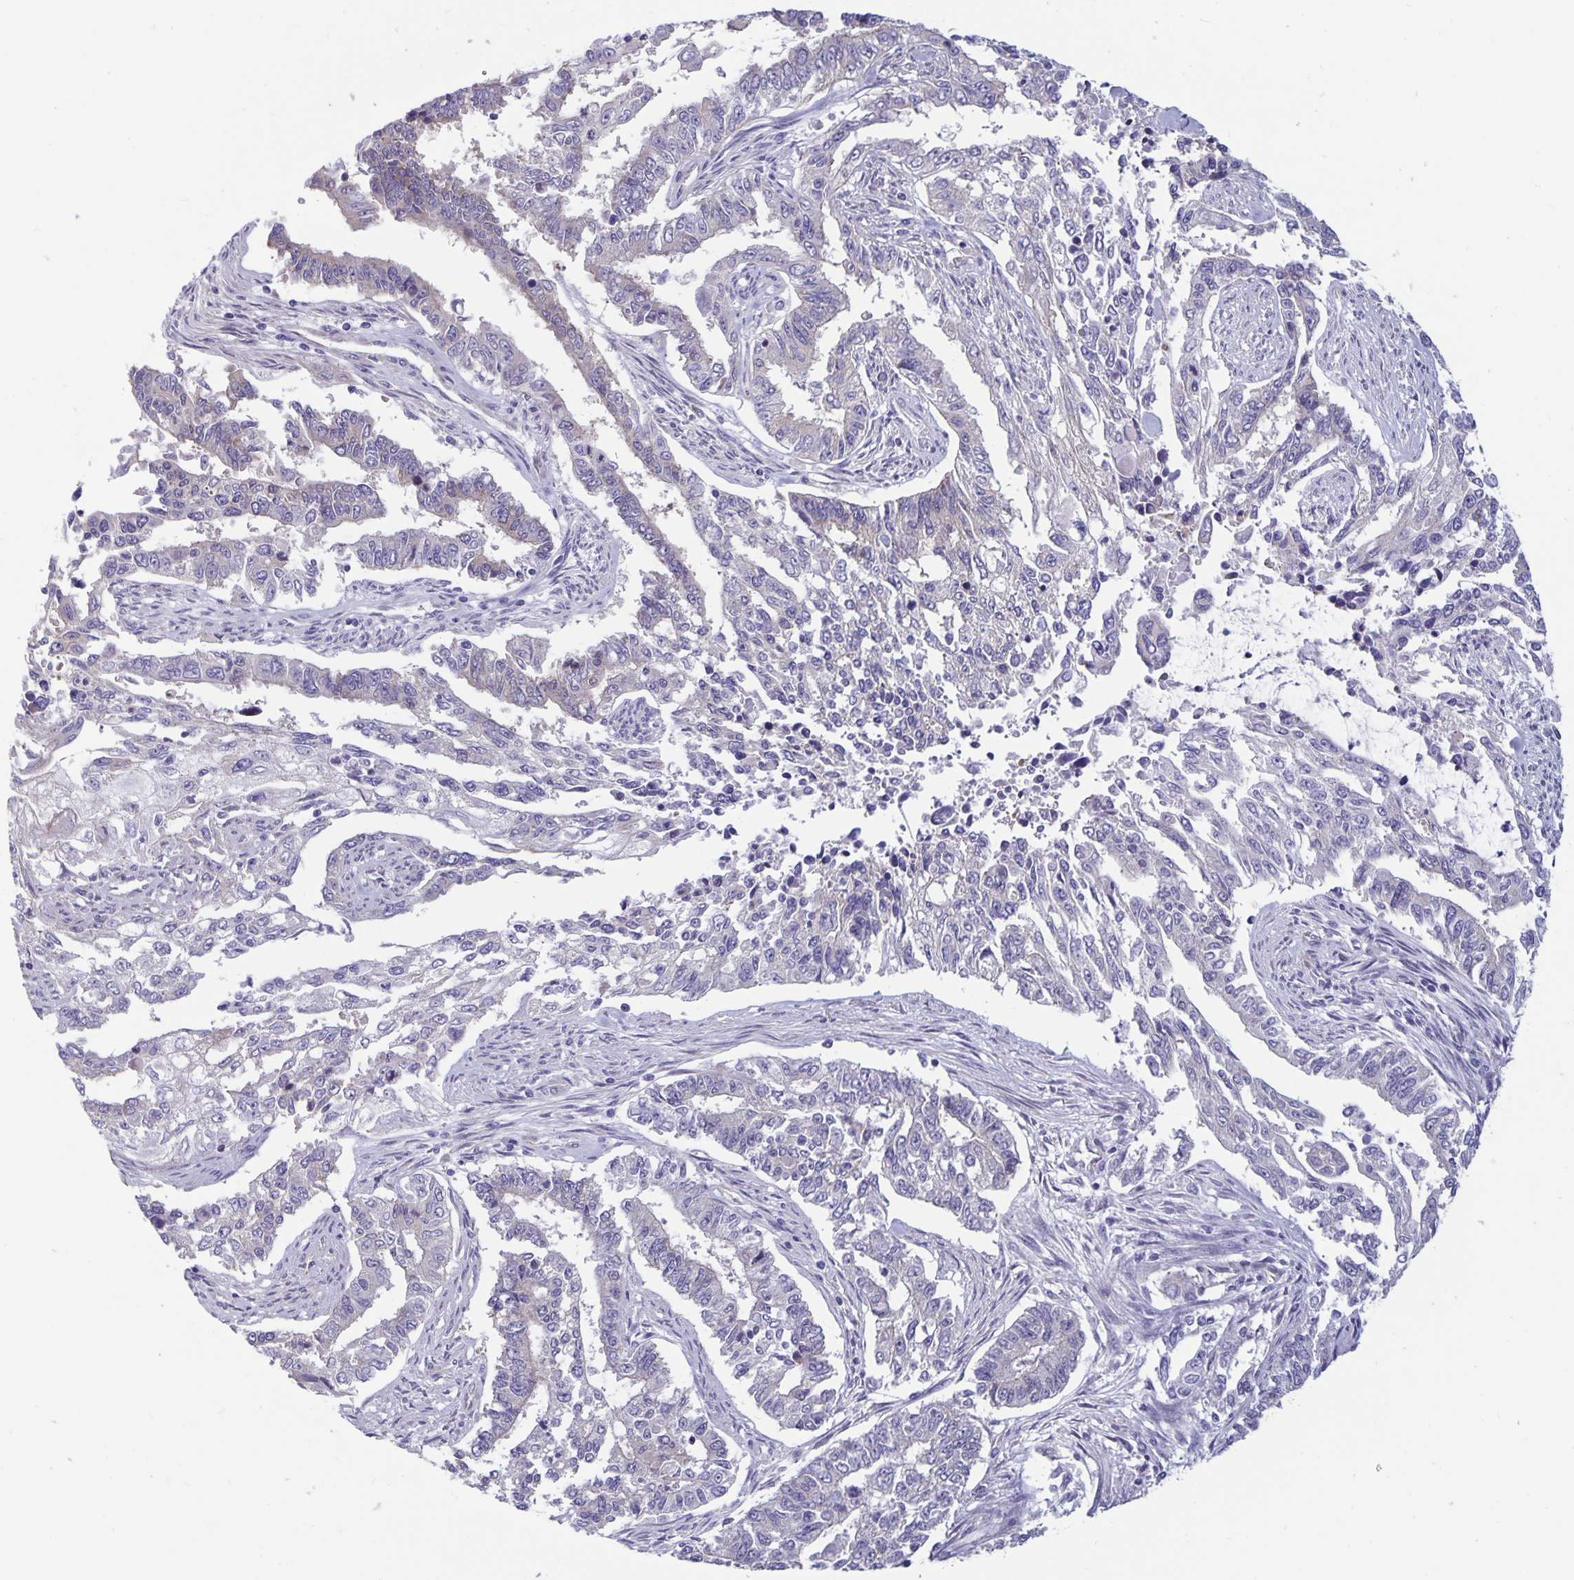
{"staining": {"intensity": "negative", "quantity": "none", "location": "none"}, "tissue": "endometrial cancer", "cell_type": "Tumor cells", "image_type": "cancer", "snomed": [{"axis": "morphology", "description": "Adenocarcinoma, NOS"}, {"axis": "topography", "description": "Uterus"}], "caption": "Tumor cells are negative for protein expression in human endometrial cancer. The staining was performed using DAB (3,3'-diaminobenzidine) to visualize the protein expression in brown, while the nuclei were stained in blue with hematoxylin (Magnification: 20x).", "gene": "PLCB3", "patient": {"sex": "female", "age": 59}}